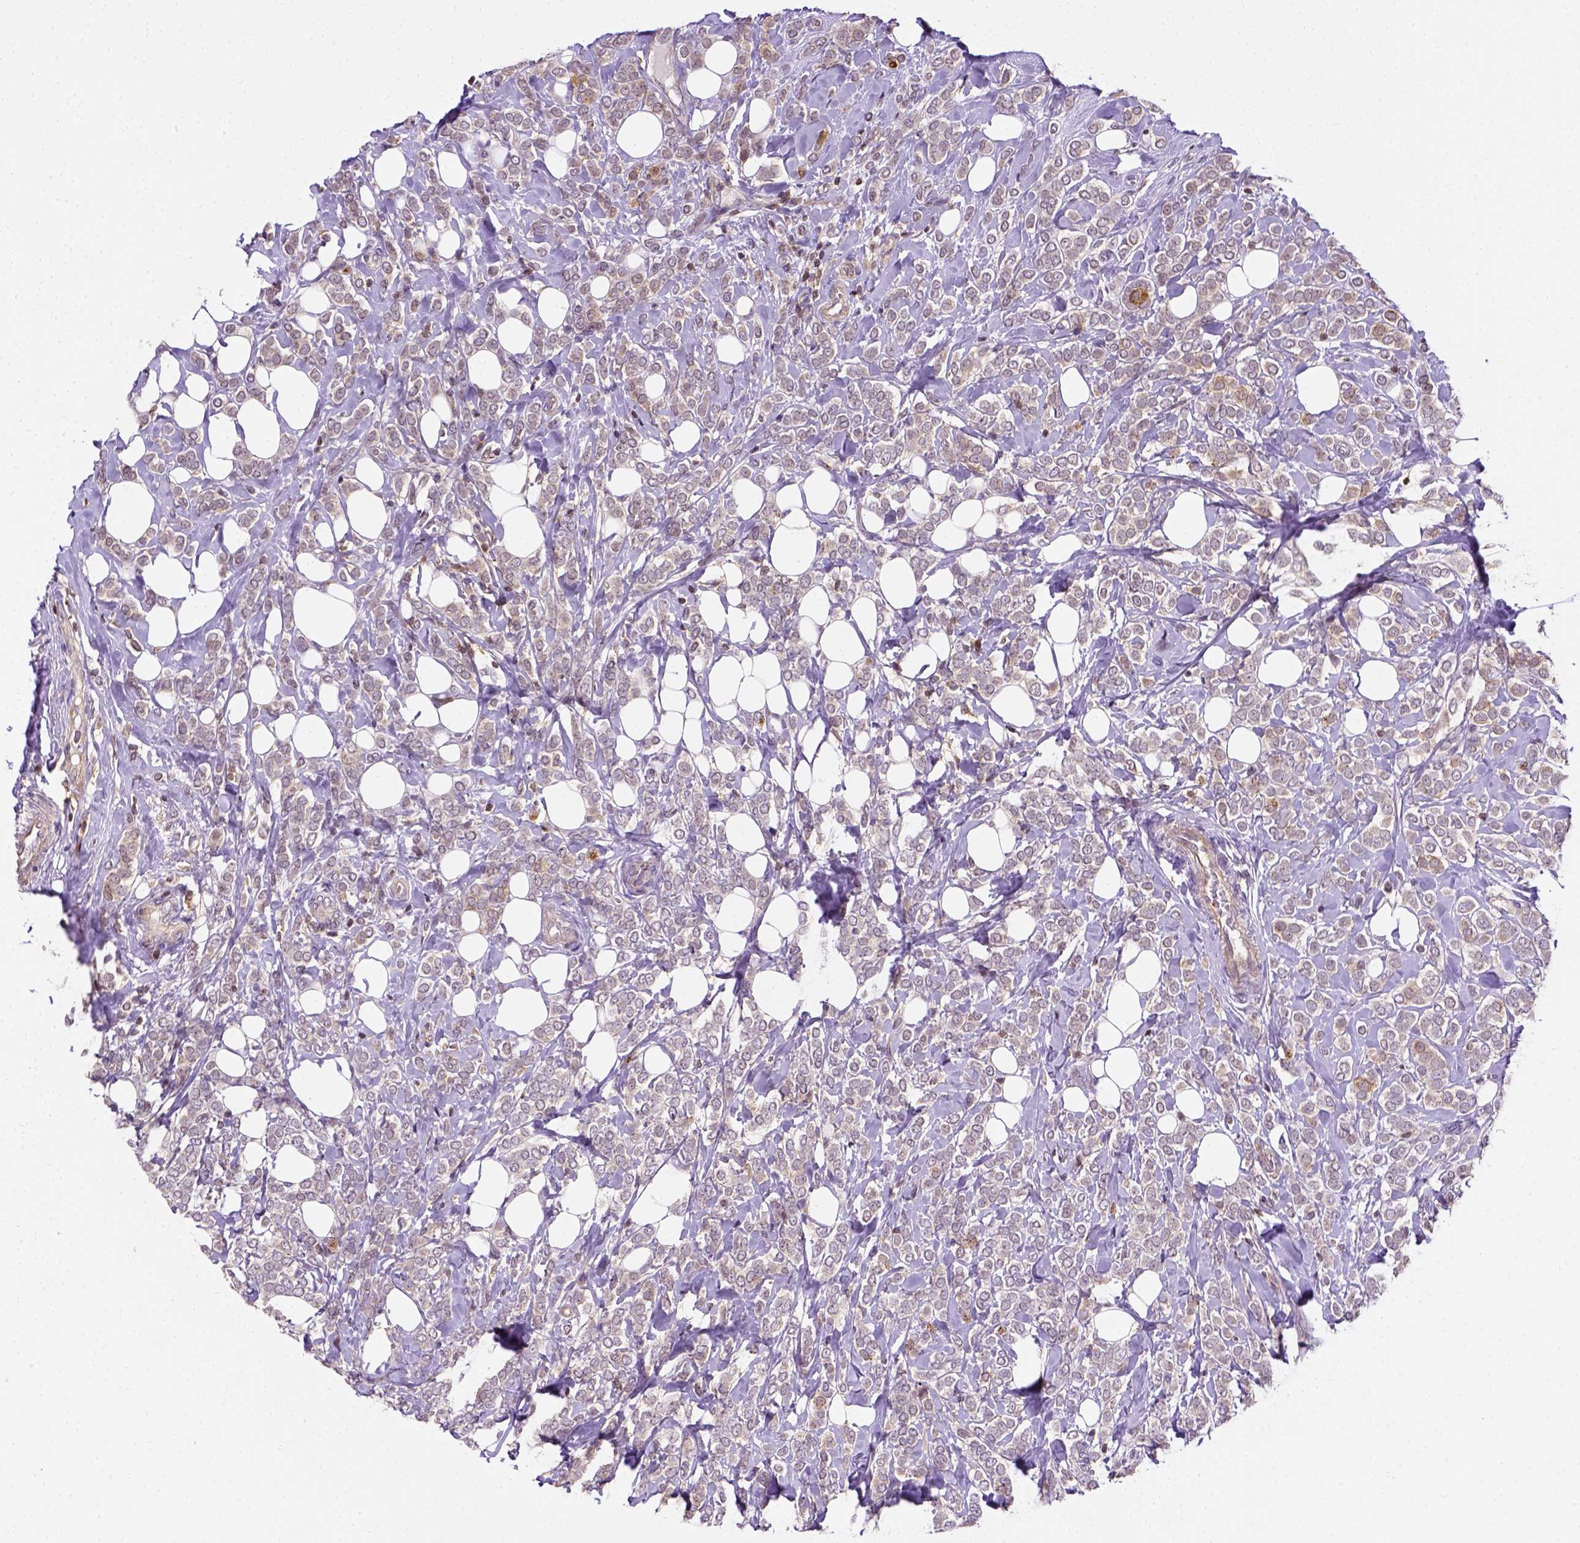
{"staining": {"intensity": "negative", "quantity": "none", "location": "none"}, "tissue": "breast cancer", "cell_type": "Tumor cells", "image_type": "cancer", "snomed": [{"axis": "morphology", "description": "Lobular carcinoma"}, {"axis": "topography", "description": "Breast"}], "caption": "Breast cancer (lobular carcinoma) stained for a protein using immunohistochemistry (IHC) exhibits no positivity tumor cells.", "gene": "MATK", "patient": {"sex": "female", "age": 49}}